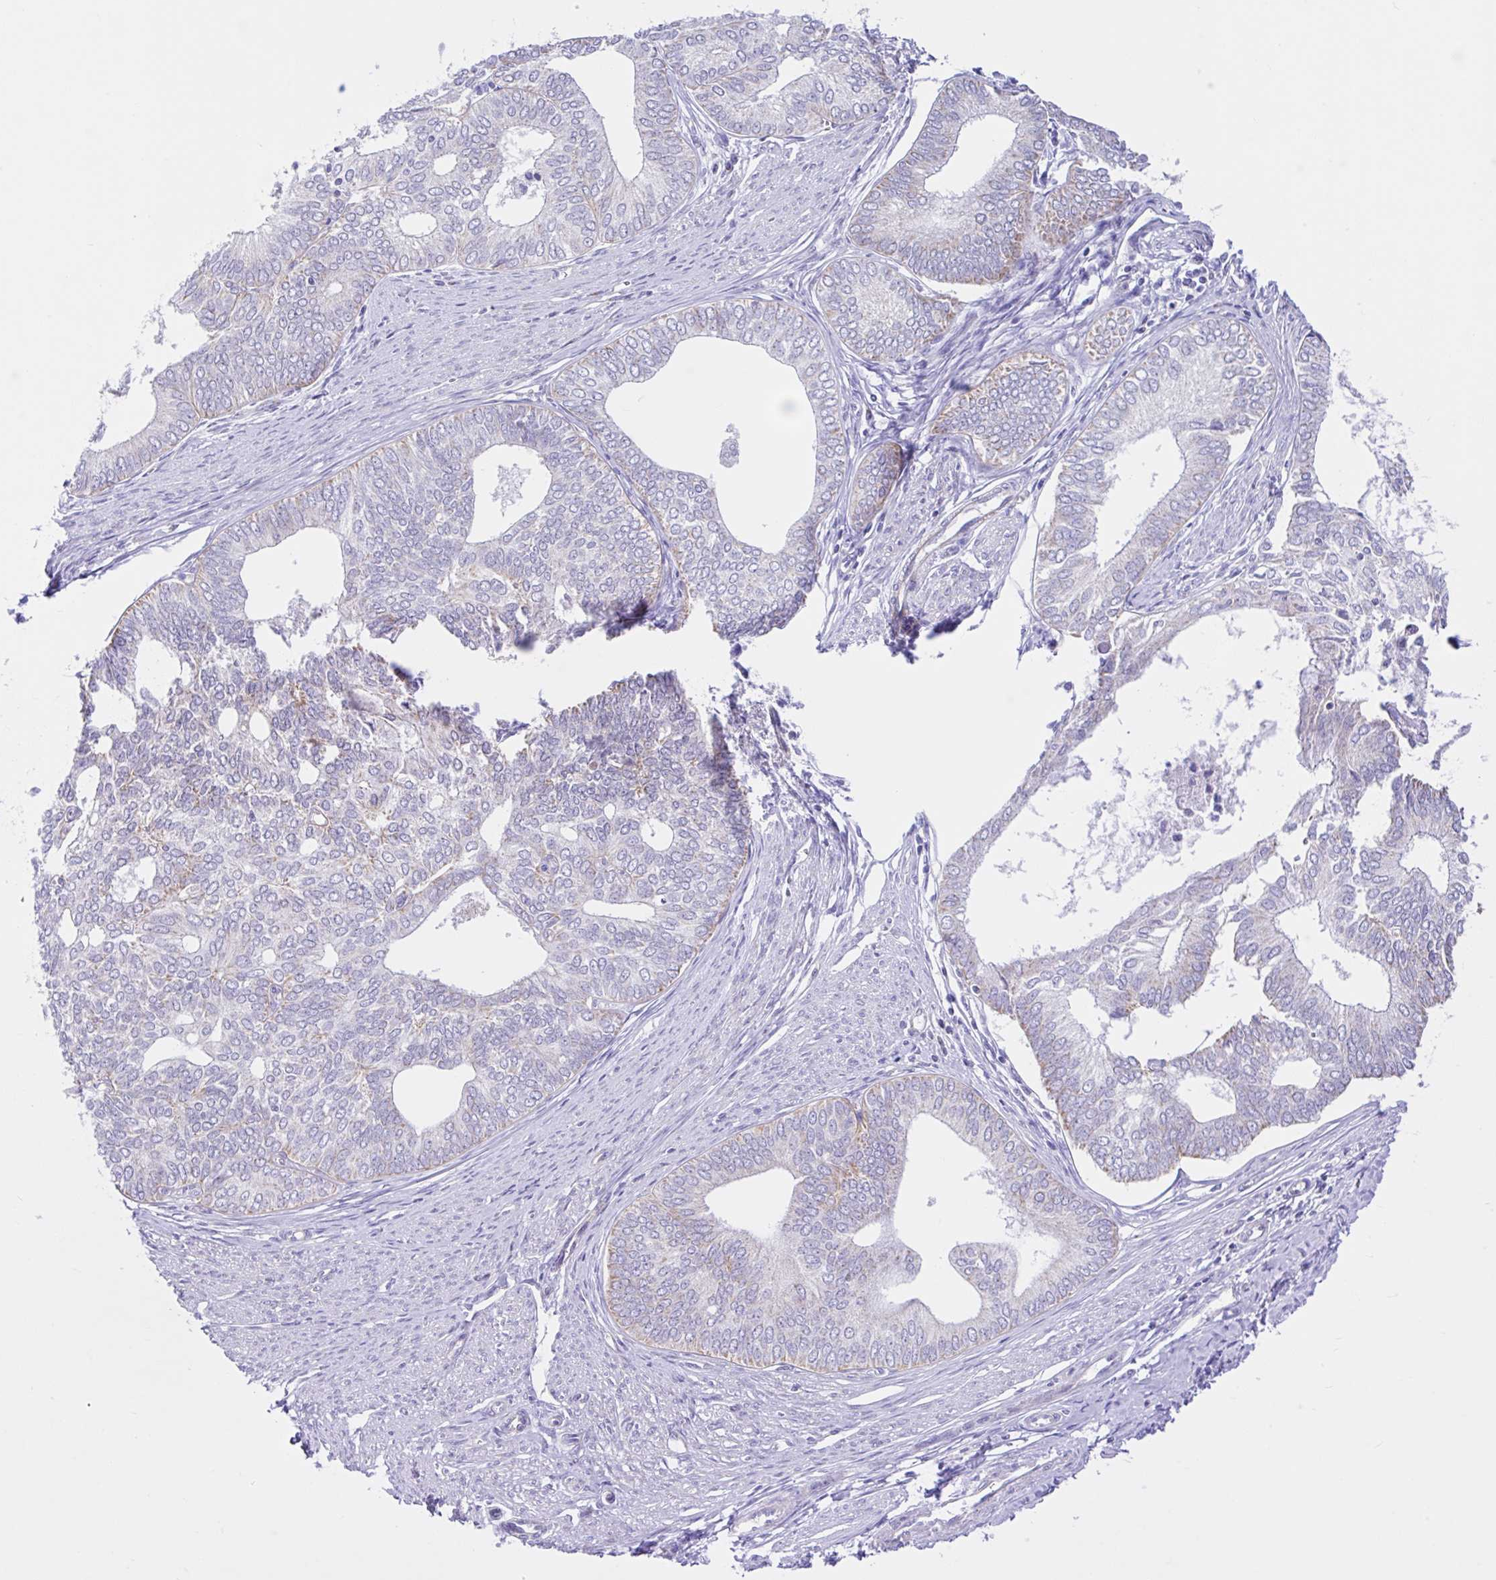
{"staining": {"intensity": "negative", "quantity": "none", "location": "none"}, "tissue": "endometrial cancer", "cell_type": "Tumor cells", "image_type": "cancer", "snomed": [{"axis": "morphology", "description": "Adenocarcinoma, NOS"}, {"axis": "topography", "description": "Endometrium"}], "caption": "Protein analysis of adenocarcinoma (endometrial) demonstrates no significant positivity in tumor cells.", "gene": "NDUFS2", "patient": {"sex": "female", "age": 75}}